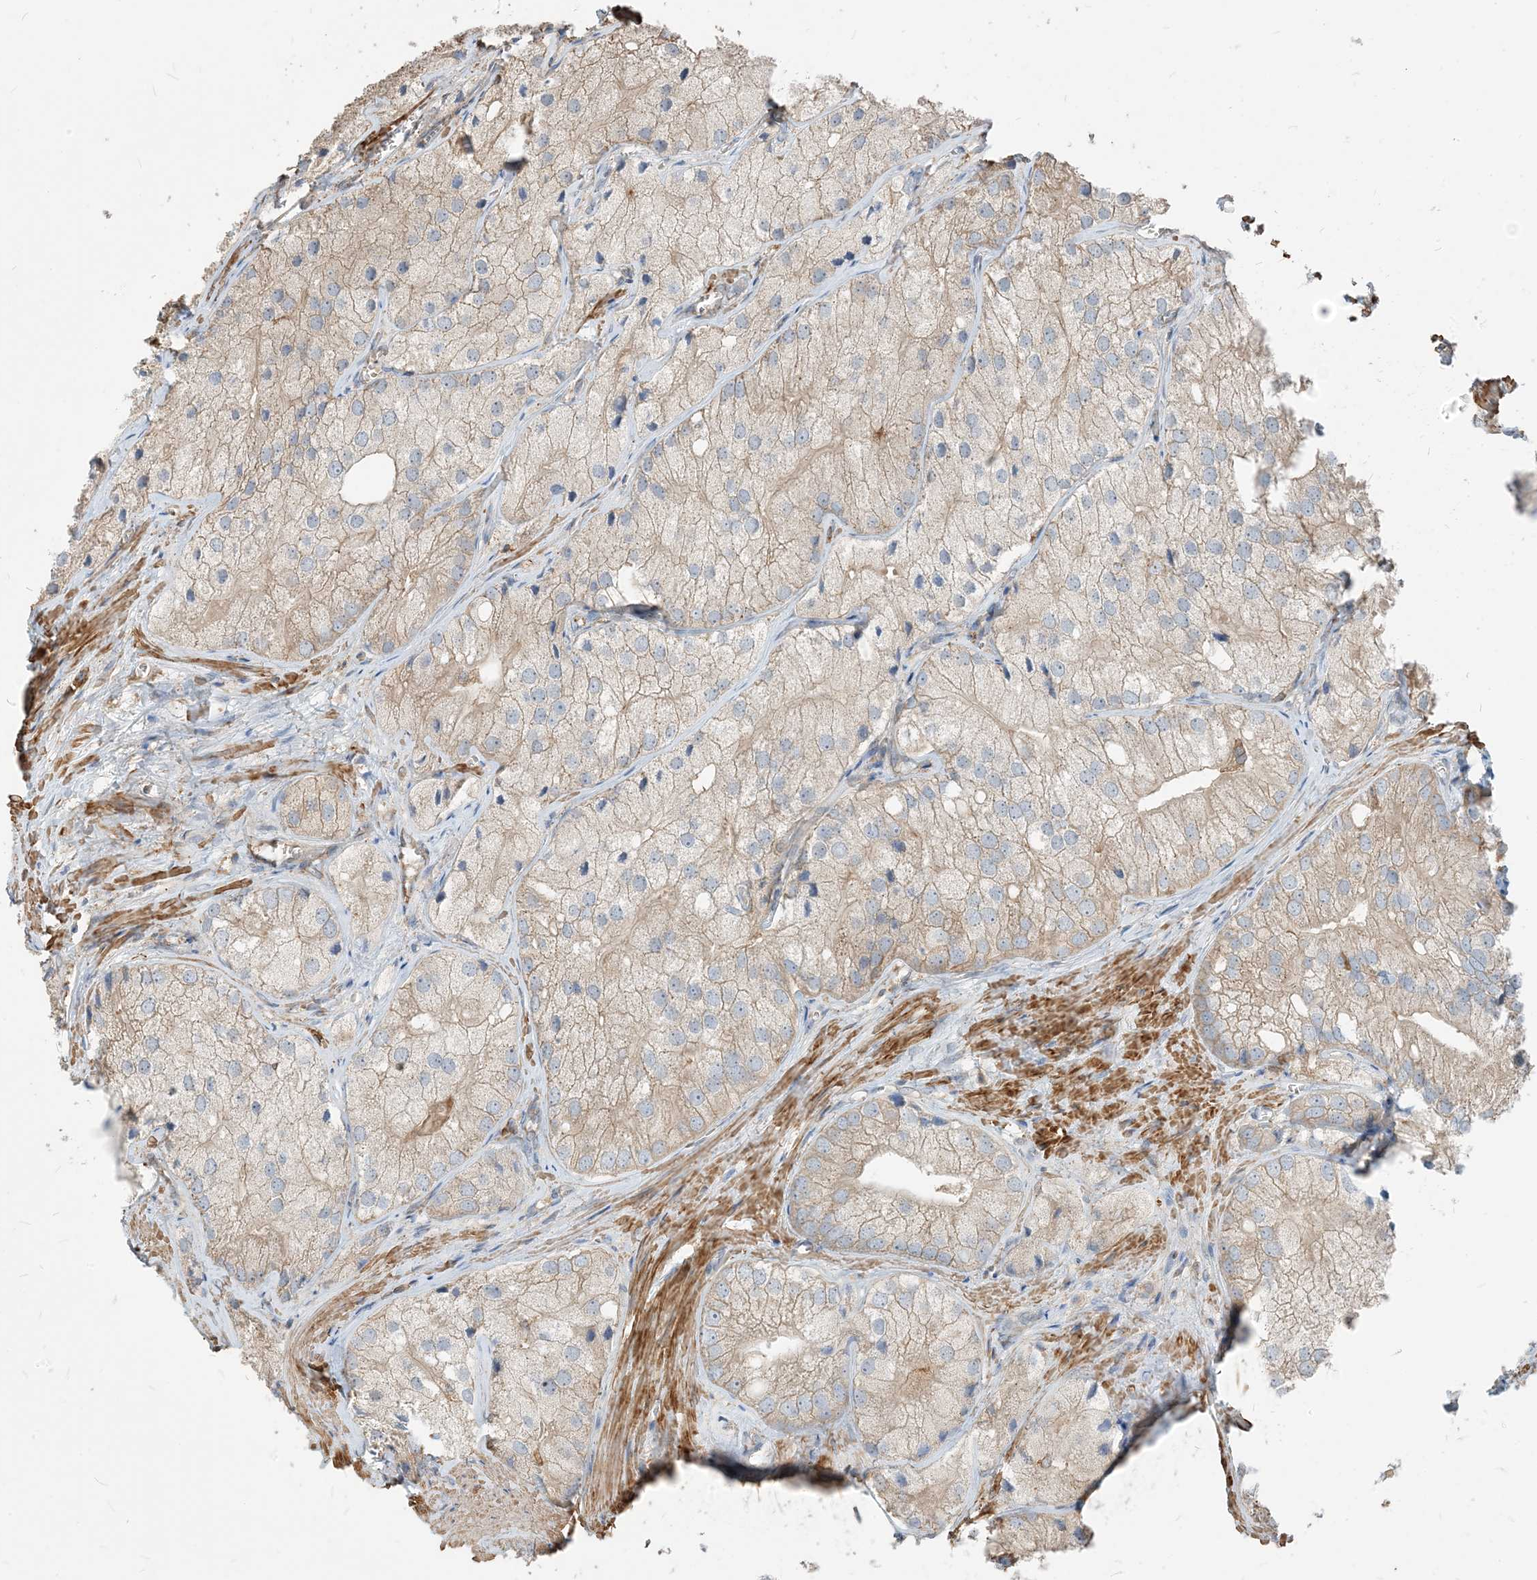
{"staining": {"intensity": "weak", "quantity": "<25%", "location": "cytoplasmic/membranous"}, "tissue": "prostate cancer", "cell_type": "Tumor cells", "image_type": "cancer", "snomed": [{"axis": "morphology", "description": "Adenocarcinoma, Low grade"}, {"axis": "topography", "description": "Prostate"}], "caption": "IHC of prostate low-grade adenocarcinoma reveals no staining in tumor cells.", "gene": "PARVG", "patient": {"sex": "male", "age": 69}}